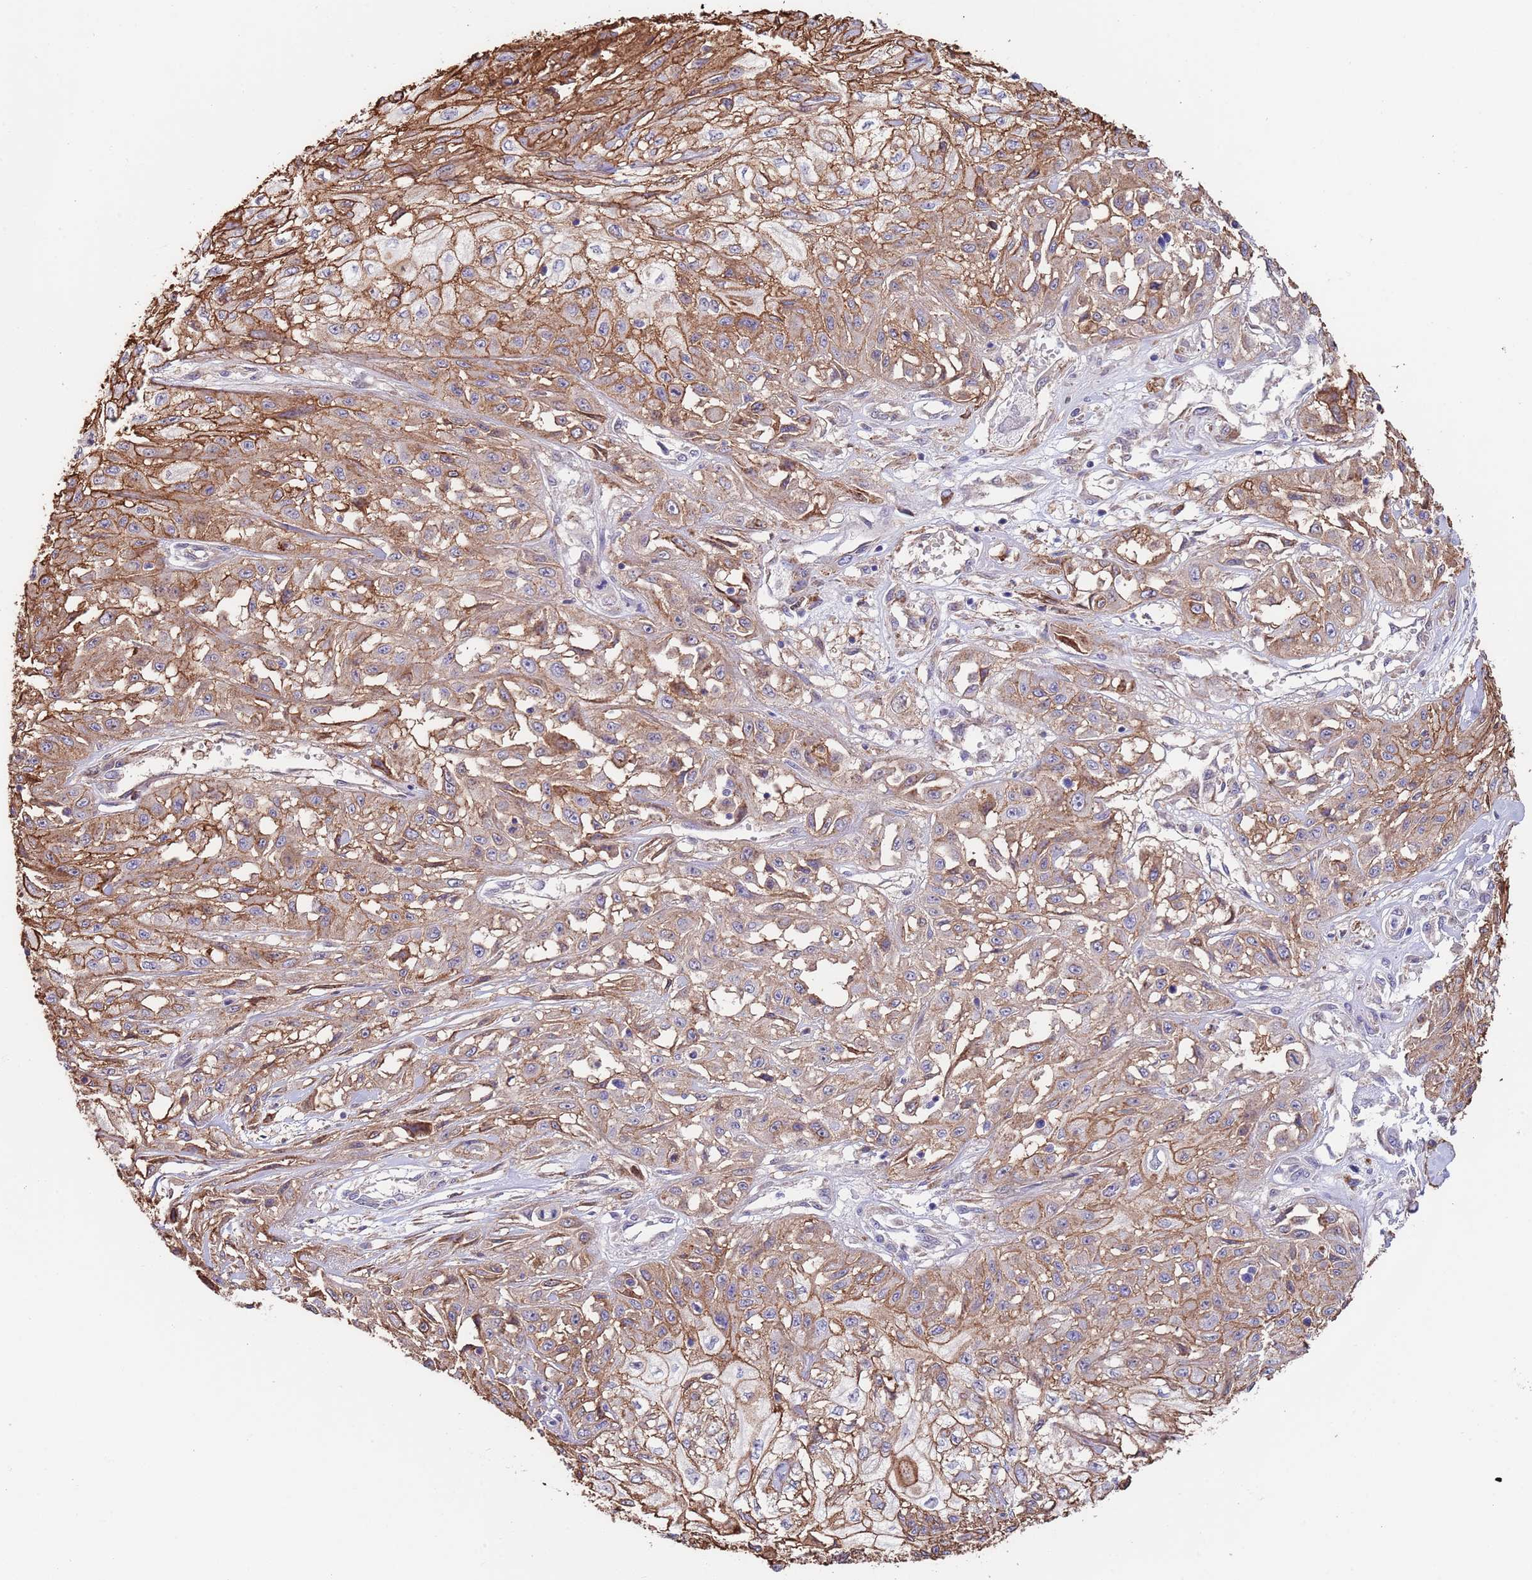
{"staining": {"intensity": "moderate", "quantity": ">75%", "location": "cytoplasmic/membranous"}, "tissue": "skin cancer", "cell_type": "Tumor cells", "image_type": "cancer", "snomed": [{"axis": "morphology", "description": "Squamous cell carcinoma, NOS"}, {"axis": "morphology", "description": "Squamous cell carcinoma, metastatic, NOS"}, {"axis": "topography", "description": "Skin"}, {"axis": "topography", "description": "Lymph node"}], "caption": "Tumor cells reveal medium levels of moderate cytoplasmic/membranous staining in approximately >75% of cells in human skin cancer (squamous cell carcinoma). (Brightfield microscopy of DAB IHC at high magnification).", "gene": "BPNT1", "patient": {"sex": "male", "age": 75}}